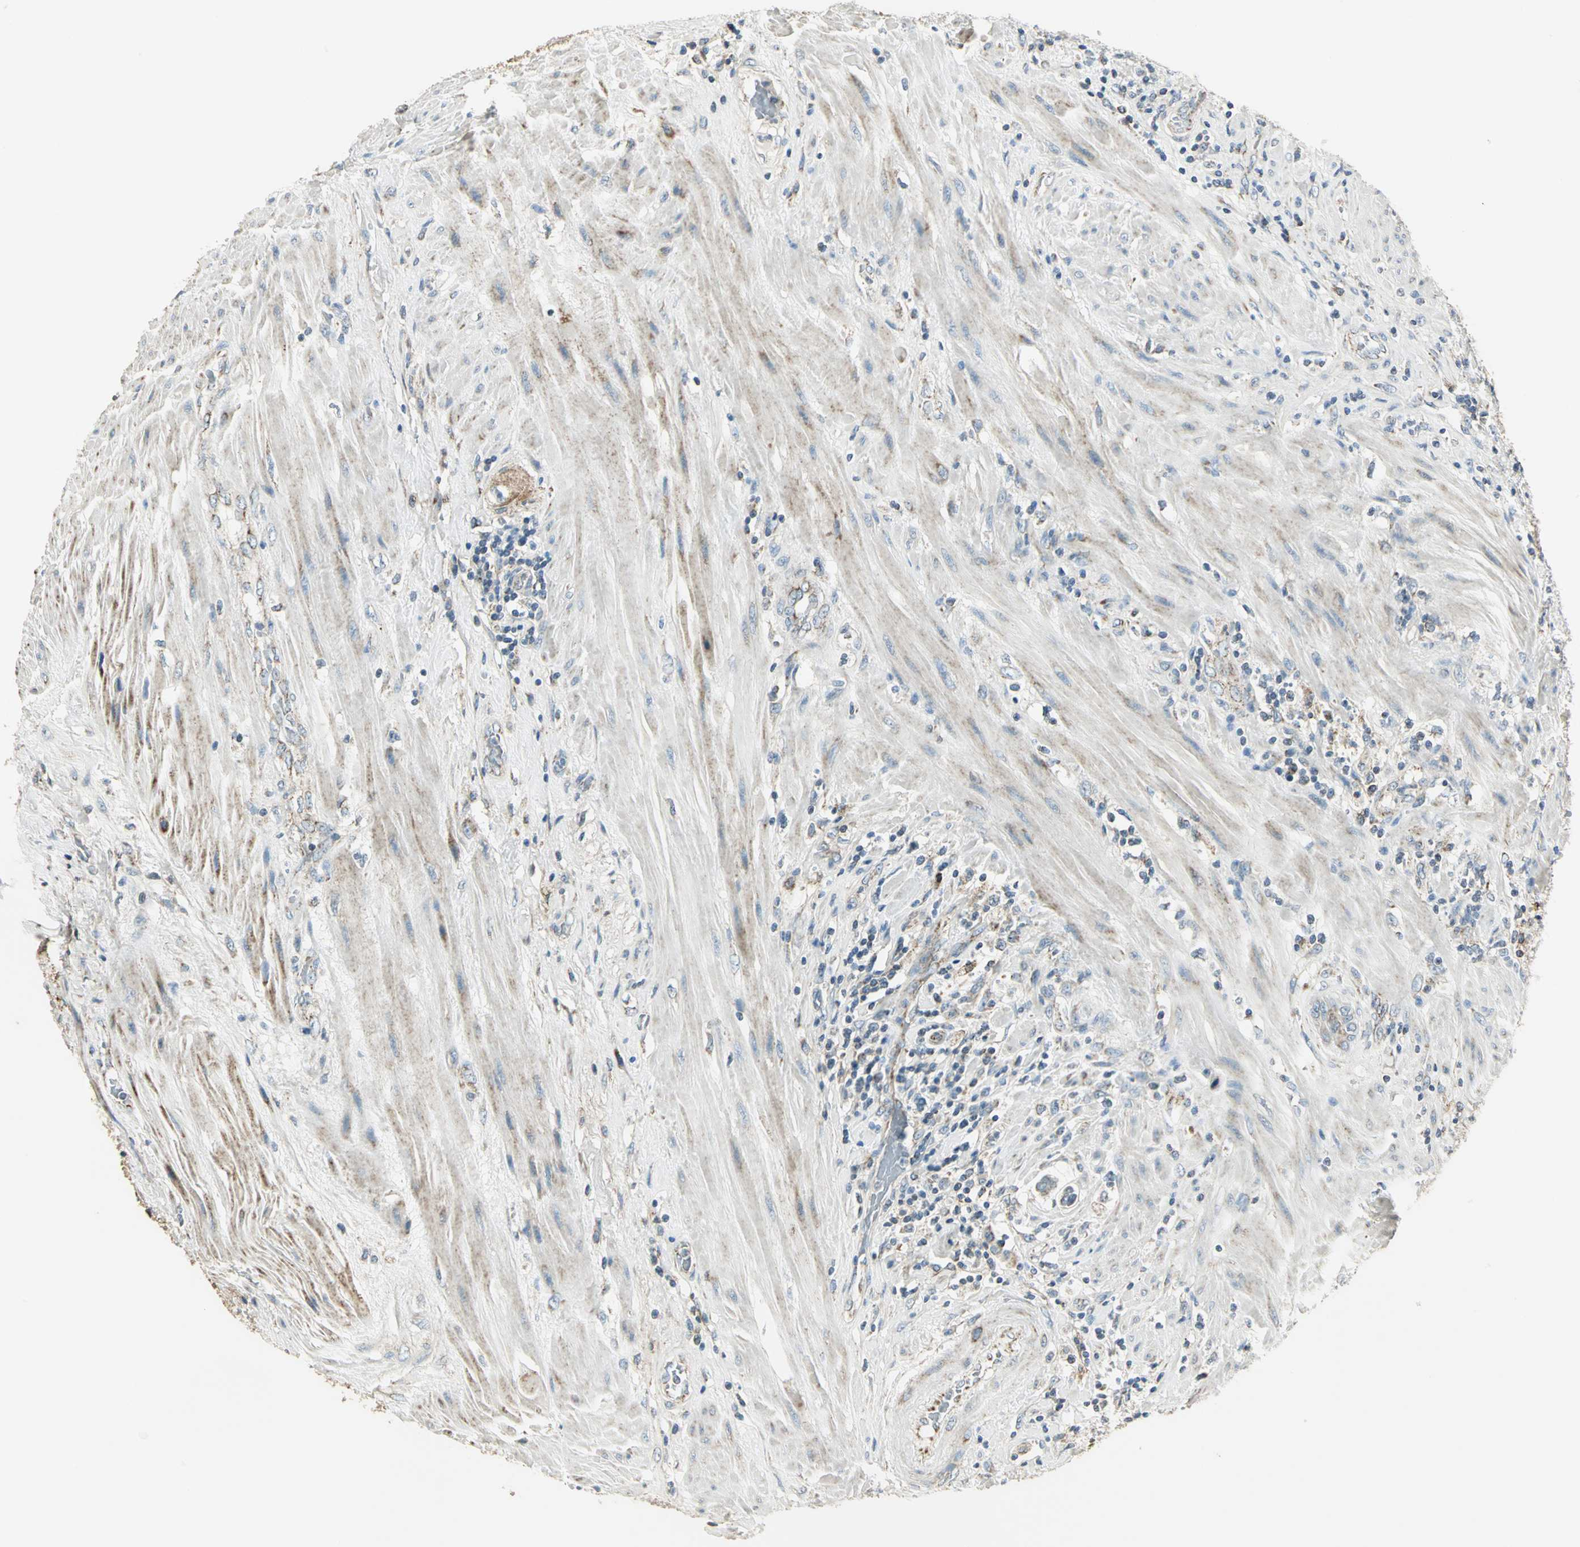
{"staining": {"intensity": "weak", "quantity": "25%-75%", "location": "cytoplasmic/membranous"}, "tissue": "pancreatic cancer", "cell_type": "Tumor cells", "image_type": "cancer", "snomed": [{"axis": "morphology", "description": "Adenocarcinoma, NOS"}, {"axis": "topography", "description": "Pancreas"}], "caption": "The histopathology image displays staining of pancreatic adenocarcinoma, revealing weak cytoplasmic/membranous protein staining (brown color) within tumor cells.", "gene": "ACADM", "patient": {"sex": "female", "age": 64}}